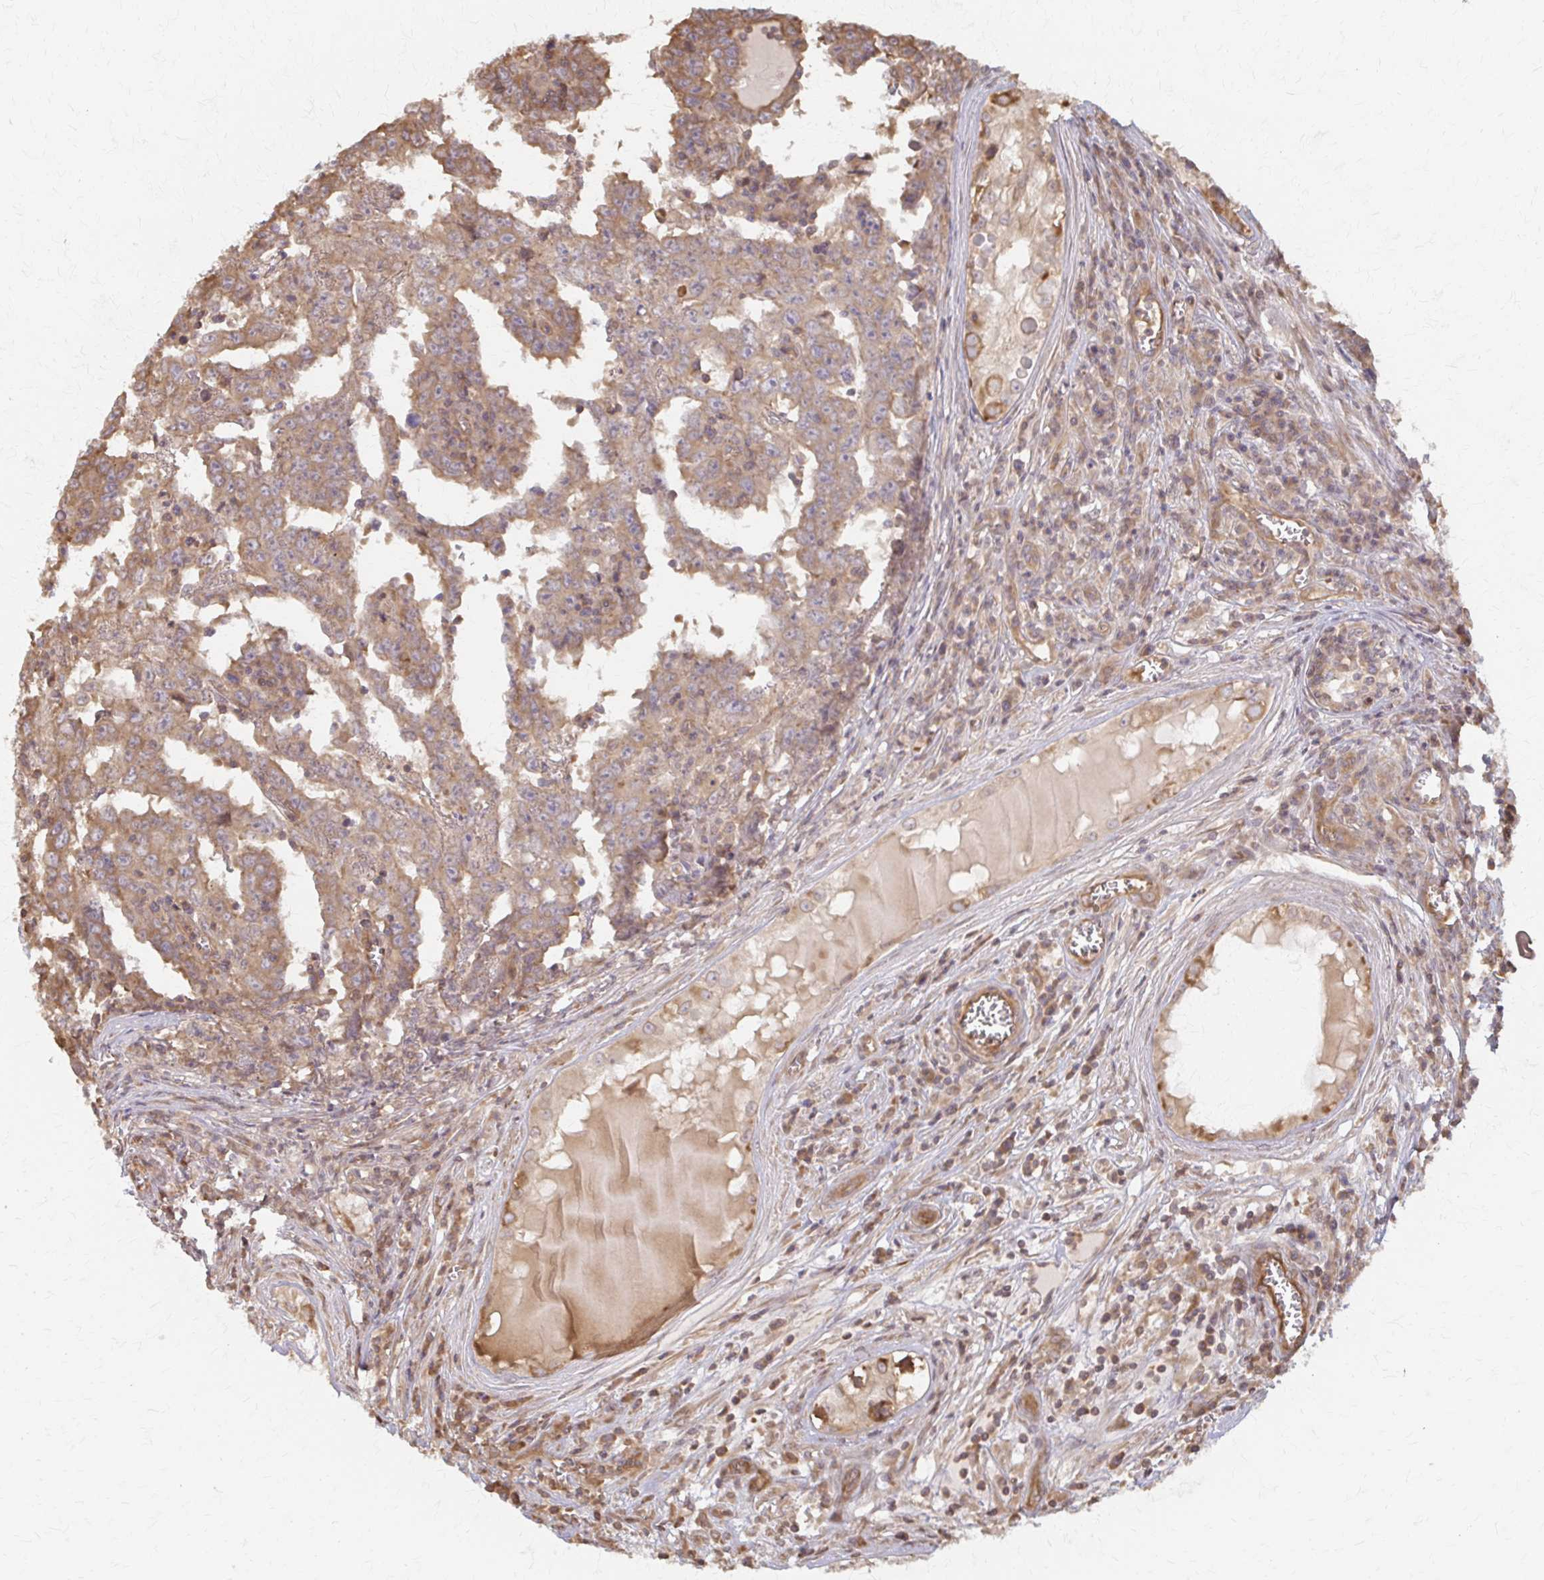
{"staining": {"intensity": "moderate", "quantity": ">75%", "location": "cytoplasmic/membranous"}, "tissue": "testis cancer", "cell_type": "Tumor cells", "image_type": "cancer", "snomed": [{"axis": "morphology", "description": "Carcinoma, Embryonal, NOS"}, {"axis": "topography", "description": "Testis"}], "caption": "The immunohistochemical stain labels moderate cytoplasmic/membranous staining in tumor cells of testis embryonal carcinoma tissue.", "gene": "ARHGAP35", "patient": {"sex": "male", "age": 22}}